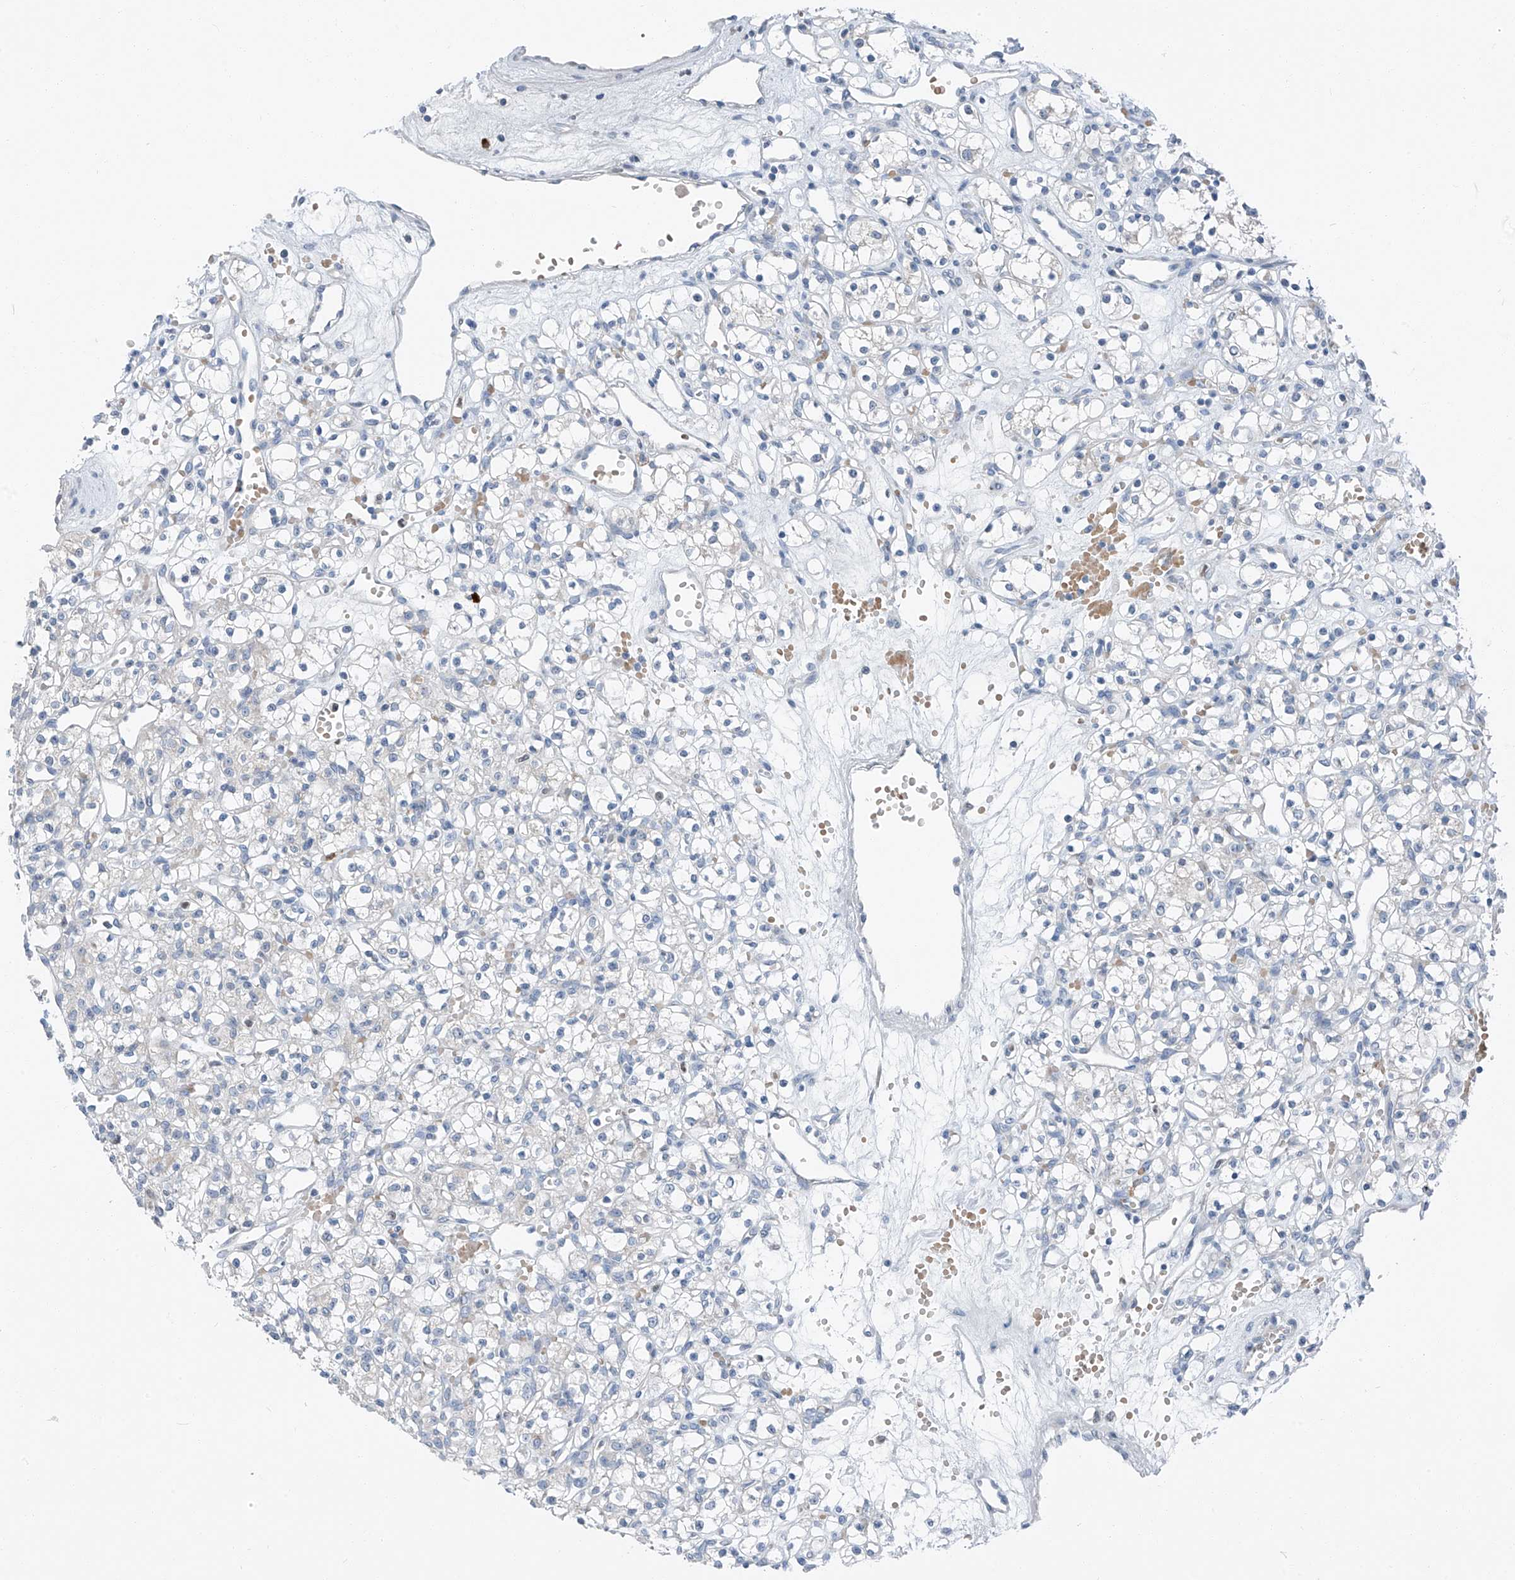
{"staining": {"intensity": "negative", "quantity": "none", "location": "none"}, "tissue": "renal cancer", "cell_type": "Tumor cells", "image_type": "cancer", "snomed": [{"axis": "morphology", "description": "Adenocarcinoma, NOS"}, {"axis": "topography", "description": "Kidney"}], "caption": "Immunohistochemistry (IHC) micrograph of neoplastic tissue: human adenocarcinoma (renal) stained with DAB (3,3'-diaminobenzidine) demonstrates no significant protein positivity in tumor cells. (Stains: DAB (3,3'-diaminobenzidine) IHC with hematoxylin counter stain, Microscopy: brightfield microscopy at high magnification).", "gene": "CHMP2B", "patient": {"sex": "female", "age": 59}}